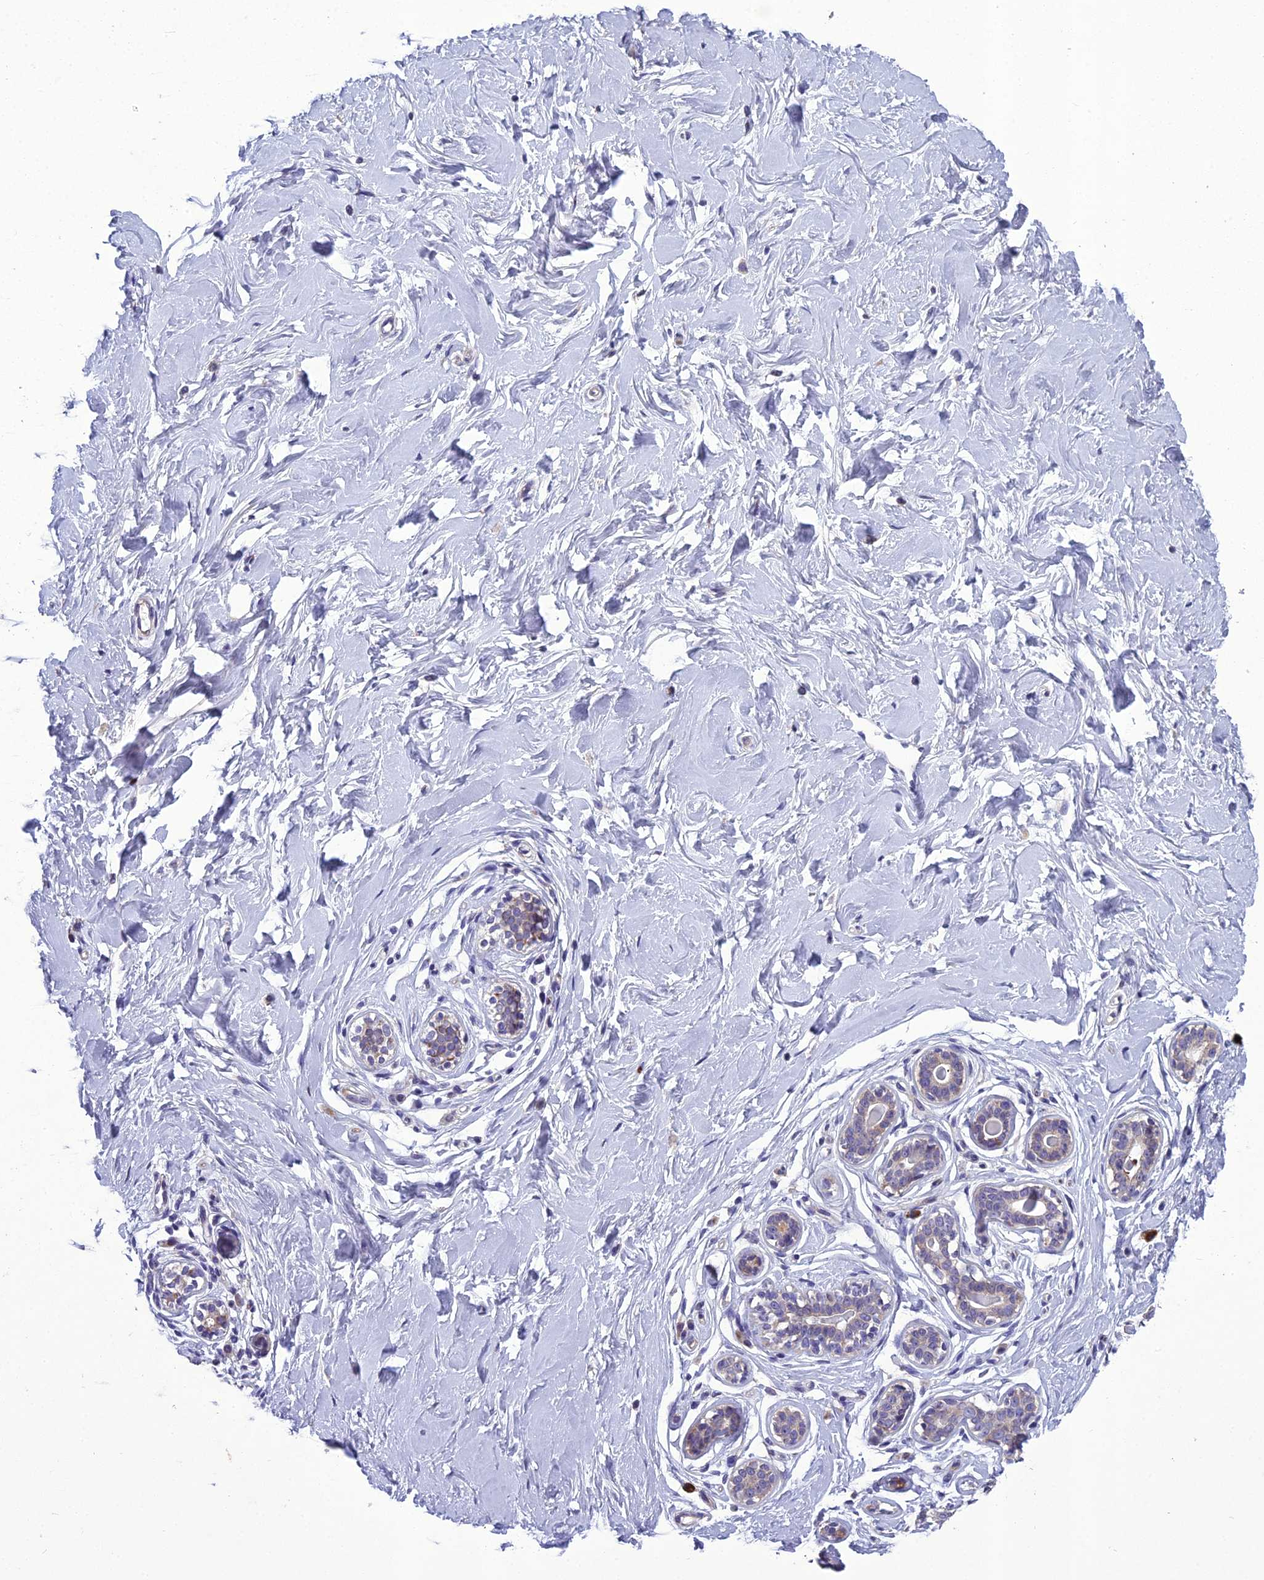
{"staining": {"intensity": "negative", "quantity": "none", "location": "none"}, "tissue": "breast", "cell_type": "Adipocytes", "image_type": "normal", "snomed": [{"axis": "morphology", "description": "Normal tissue, NOS"}, {"axis": "morphology", "description": "Adenoma, NOS"}, {"axis": "topography", "description": "Breast"}], "caption": "Immunohistochemistry (IHC) photomicrograph of benign breast stained for a protein (brown), which reveals no expression in adipocytes.", "gene": "ADIPOR2", "patient": {"sex": "female", "age": 23}}